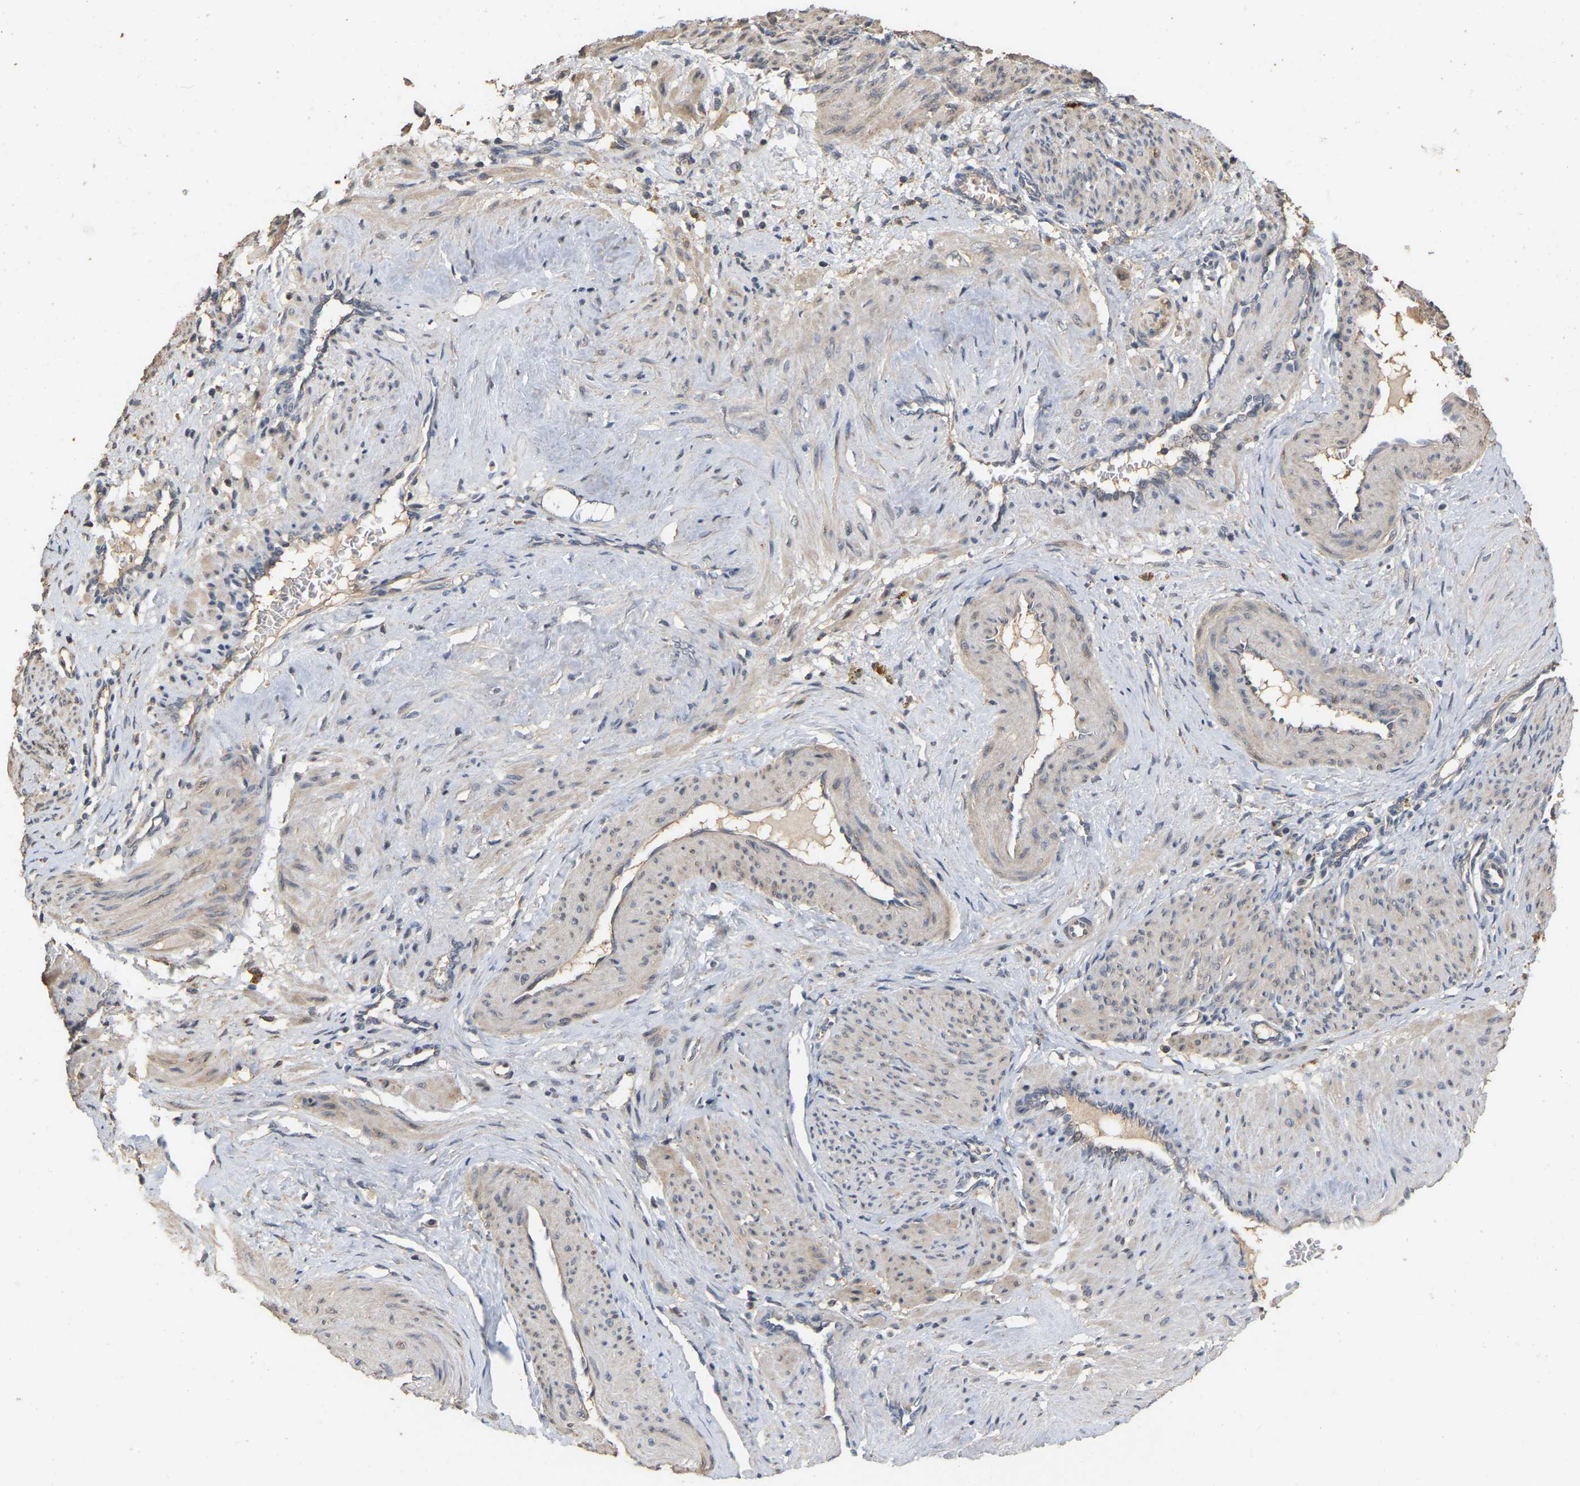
{"staining": {"intensity": "weak", "quantity": ">75%", "location": "cytoplasmic/membranous"}, "tissue": "smooth muscle", "cell_type": "Smooth muscle cells", "image_type": "normal", "snomed": [{"axis": "morphology", "description": "Normal tissue, NOS"}, {"axis": "topography", "description": "Endometrium"}], "caption": "A high-resolution micrograph shows immunohistochemistry staining of normal smooth muscle, which reveals weak cytoplasmic/membranous staining in approximately >75% of smooth muscle cells. (DAB IHC with brightfield microscopy, high magnification).", "gene": "NCS1", "patient": {"sex": "female", "age": 33}}